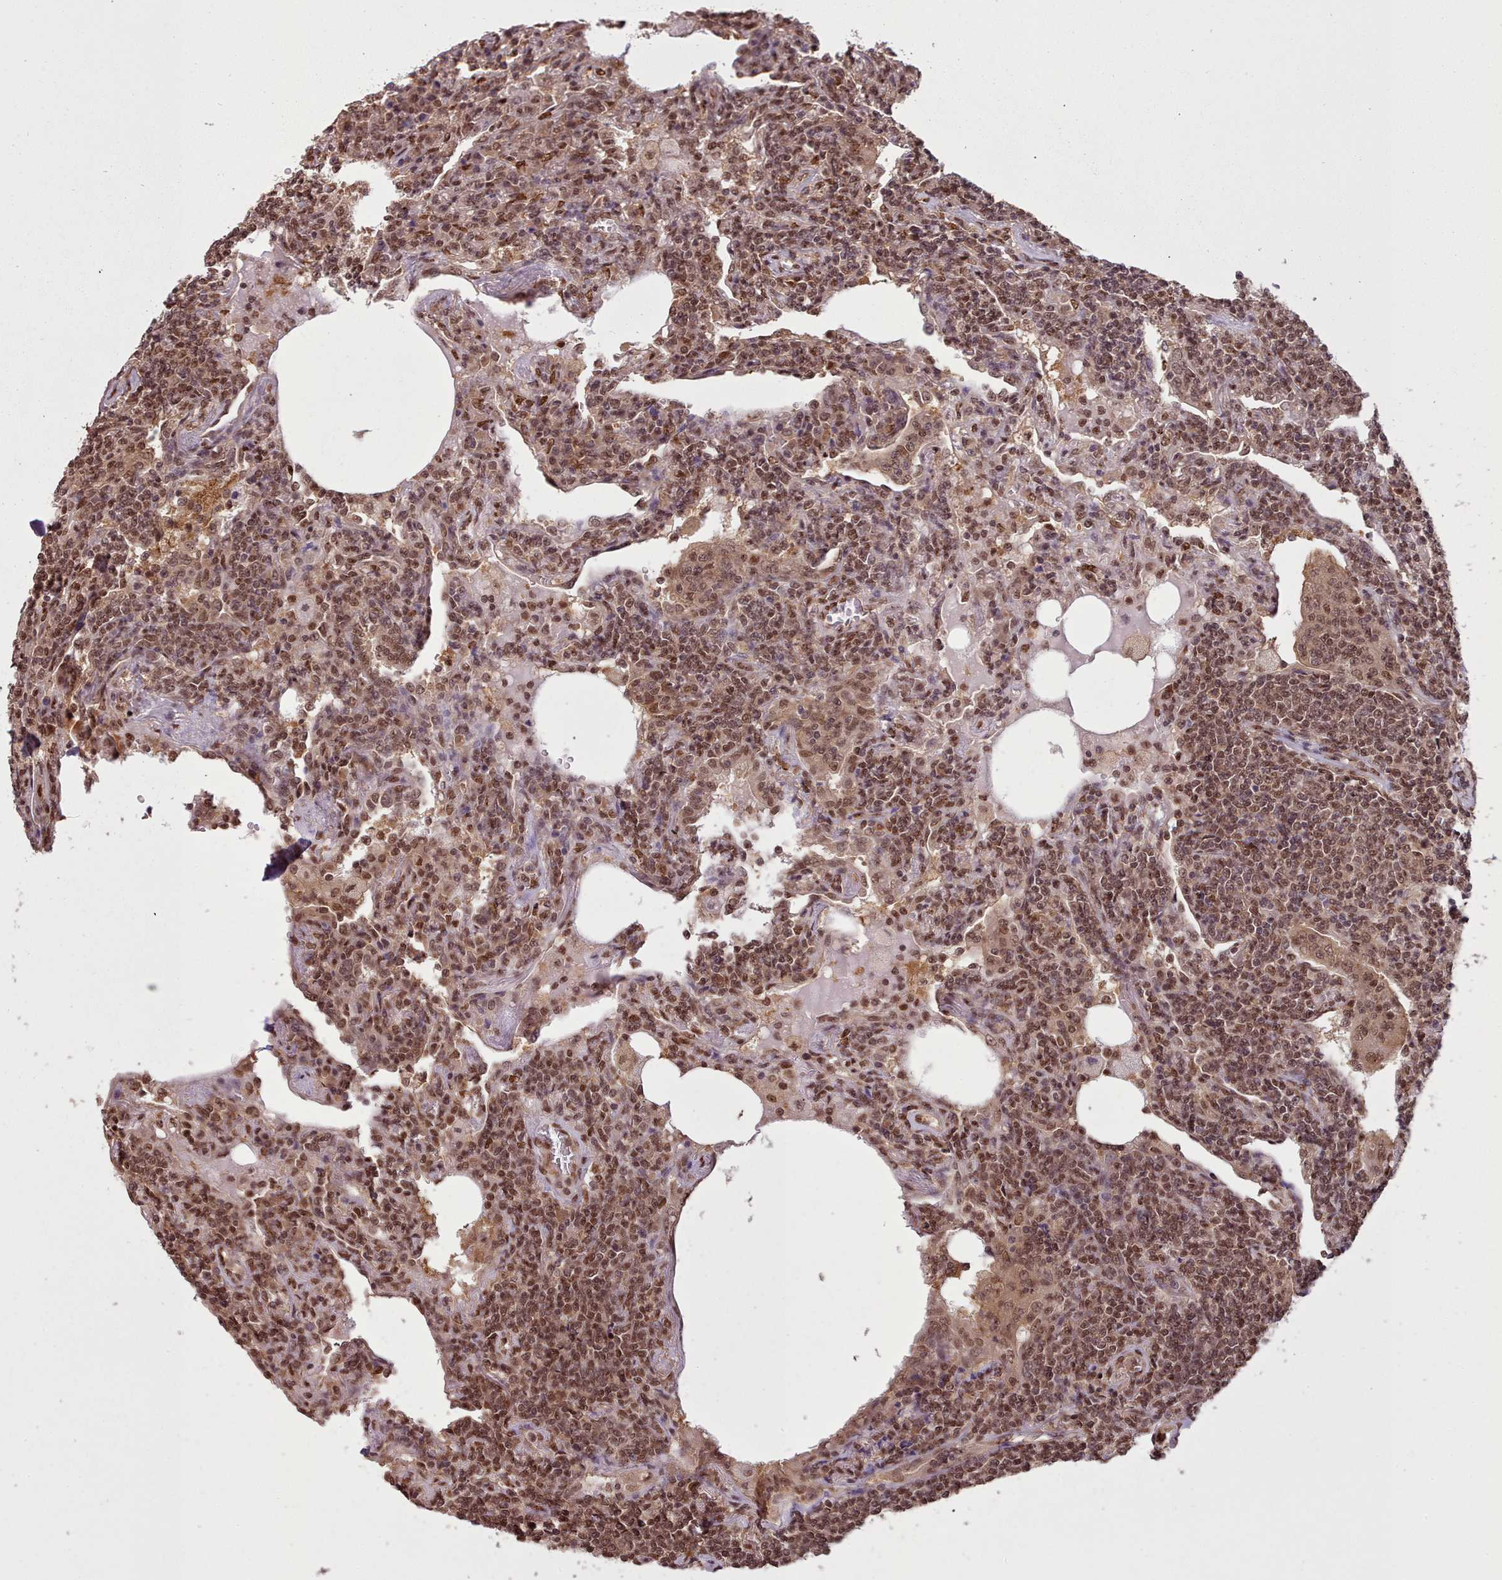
{"staining": {"intensity": "moderate", "quantity": ">75%", "location": "nuclear"}, "tissue": "lymphoma", "cell_type": "Tumor cells", "image_type": "cancer", "snomed": [{"axis": "morphology", "description": "Malignant lymphoma, non-Hodgkin's type, Low grade"}, {"axis": "topography", "description": "Lung"}], "caption": "High-magnification brightfield microscopy of lymphoma stained with DAB (3,3'-diaminobenzidine) (brown) and counterstained with hematoxylin (blue). tumor cells exhibit moderate nuclear expression is appreciated in about>75% of cells. The staining was performed using DAB (3,3'-diaminobenzidine) to visualize the protein expression in brown, while the nuclei were stained in blue with hematoxylin (Magnification: 20x).", "gene": "RPS27A", "patient": {"sex": "female", "age": 71}}